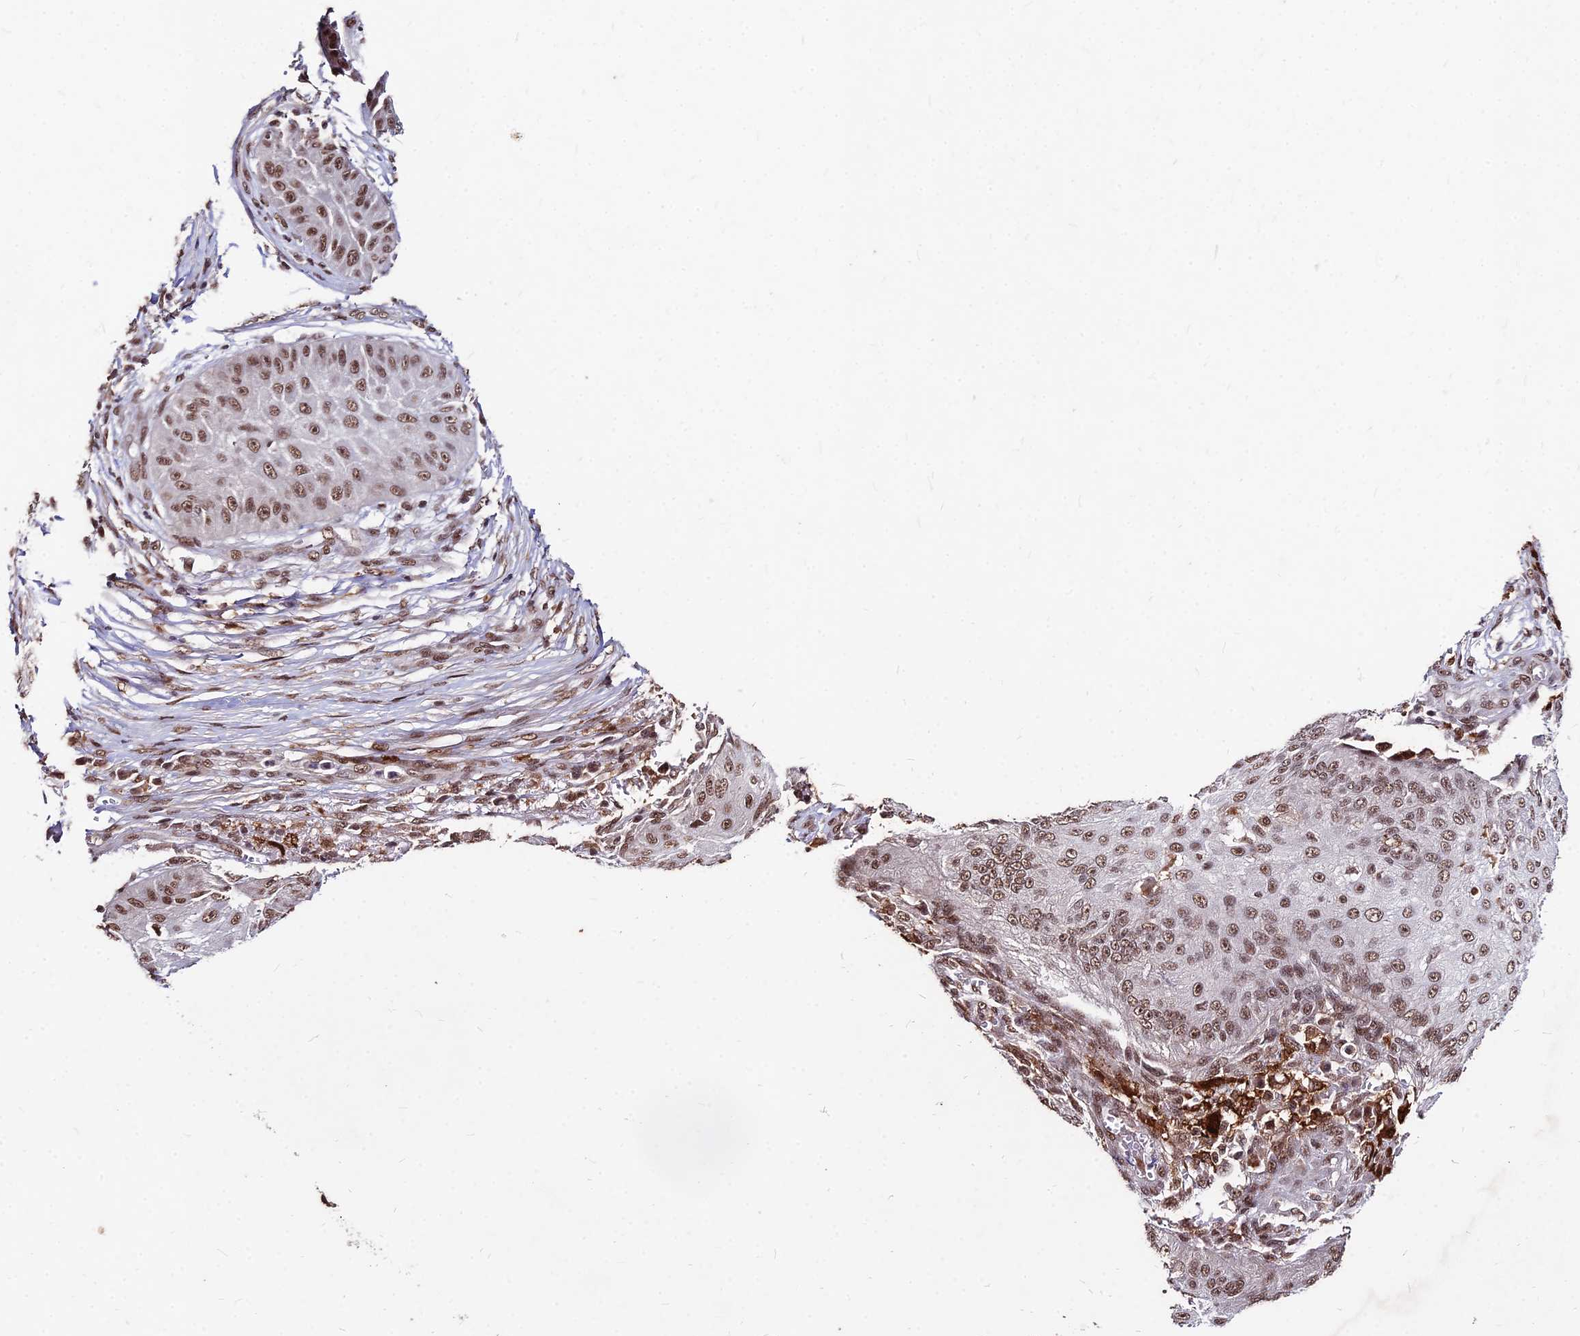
{"staining": {"intensity": "moderate", "quantity": ">75%", "location": "nuclear"}, "tissue": "skin cancer", "cell_type": "Tumor cells", "image_type": "cancer", "snomed": [{"axis": "morphology", "description": "Squamous cell carcinoma, NOS"}, {"axis": "topography", "description": "Skin"}], "caption": "There is medium levels of moderate nuclear positivity in tumor cells of squamous cell carcinoma (skin), as demonstrated by immunohistochemical staining (brown color).", "gene": "ZBED4", "patient": {"sex": "male", "age": 70}}